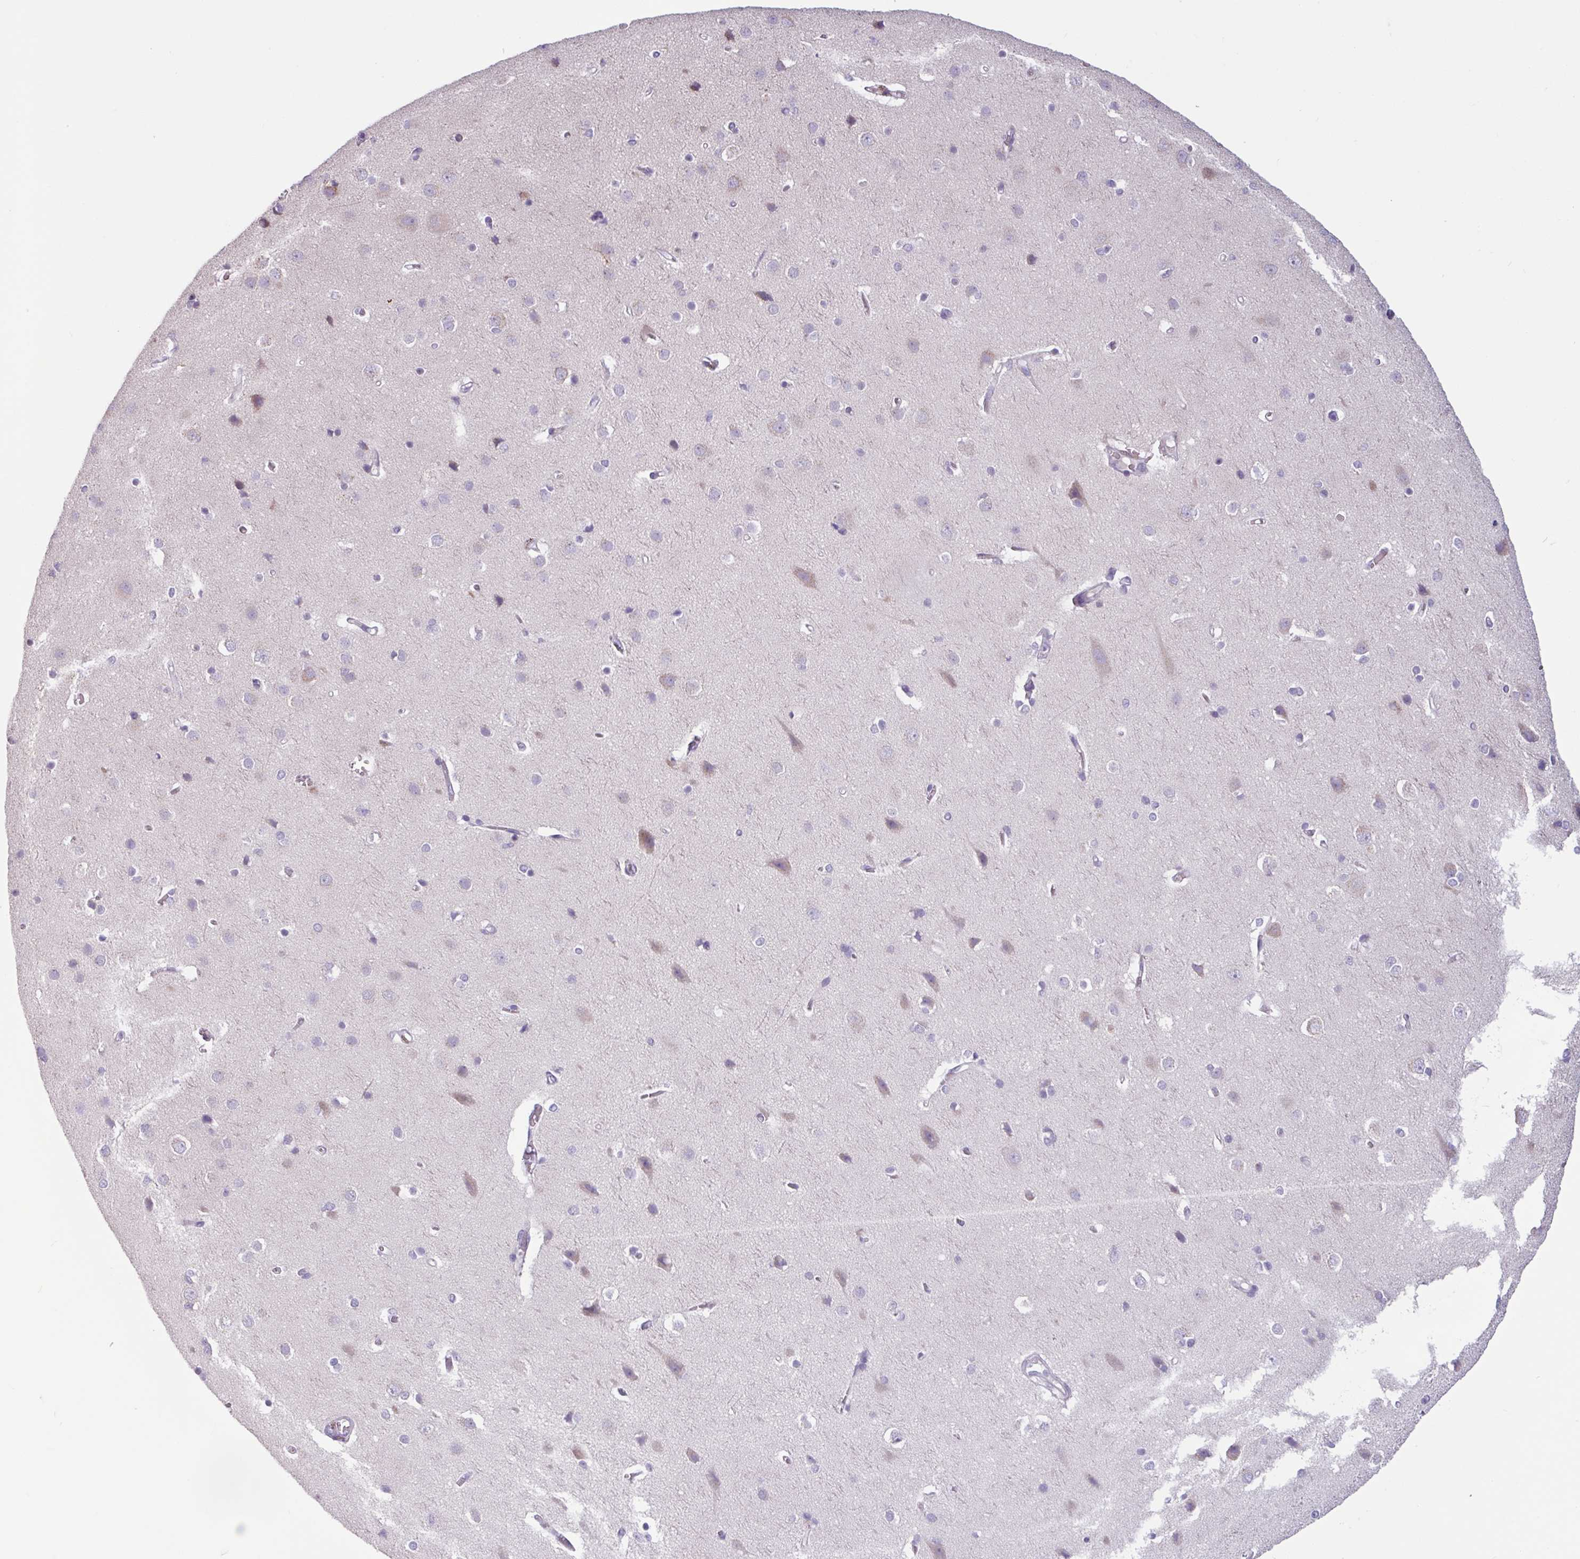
{"staining": {"intensity": "weak", "quantity": ">75%", "location": "cytoplasmic/membranous"}, "tissue": "cerebral cortex", "cell_type": "Endothelial cells", "image_type": "normal", "snomed": [{"axis": "morphology", "description": "Normal tissue, NOS"}, {"axis": "topography", "description": "Cerebral cortex"}], "caption": "IHC photomicrograph of normal cerebral cortex: cerebral cortex stained using immunohistochemistry (IHC) shows low levels of weak protein expression localized specifically in the cytoplasmic/membranous of endothelial cells, appearing as a cytoplasmic/membranous brown color.", "gene": "ADGRE1", "patient": {"sex": "male", "age": 37}}